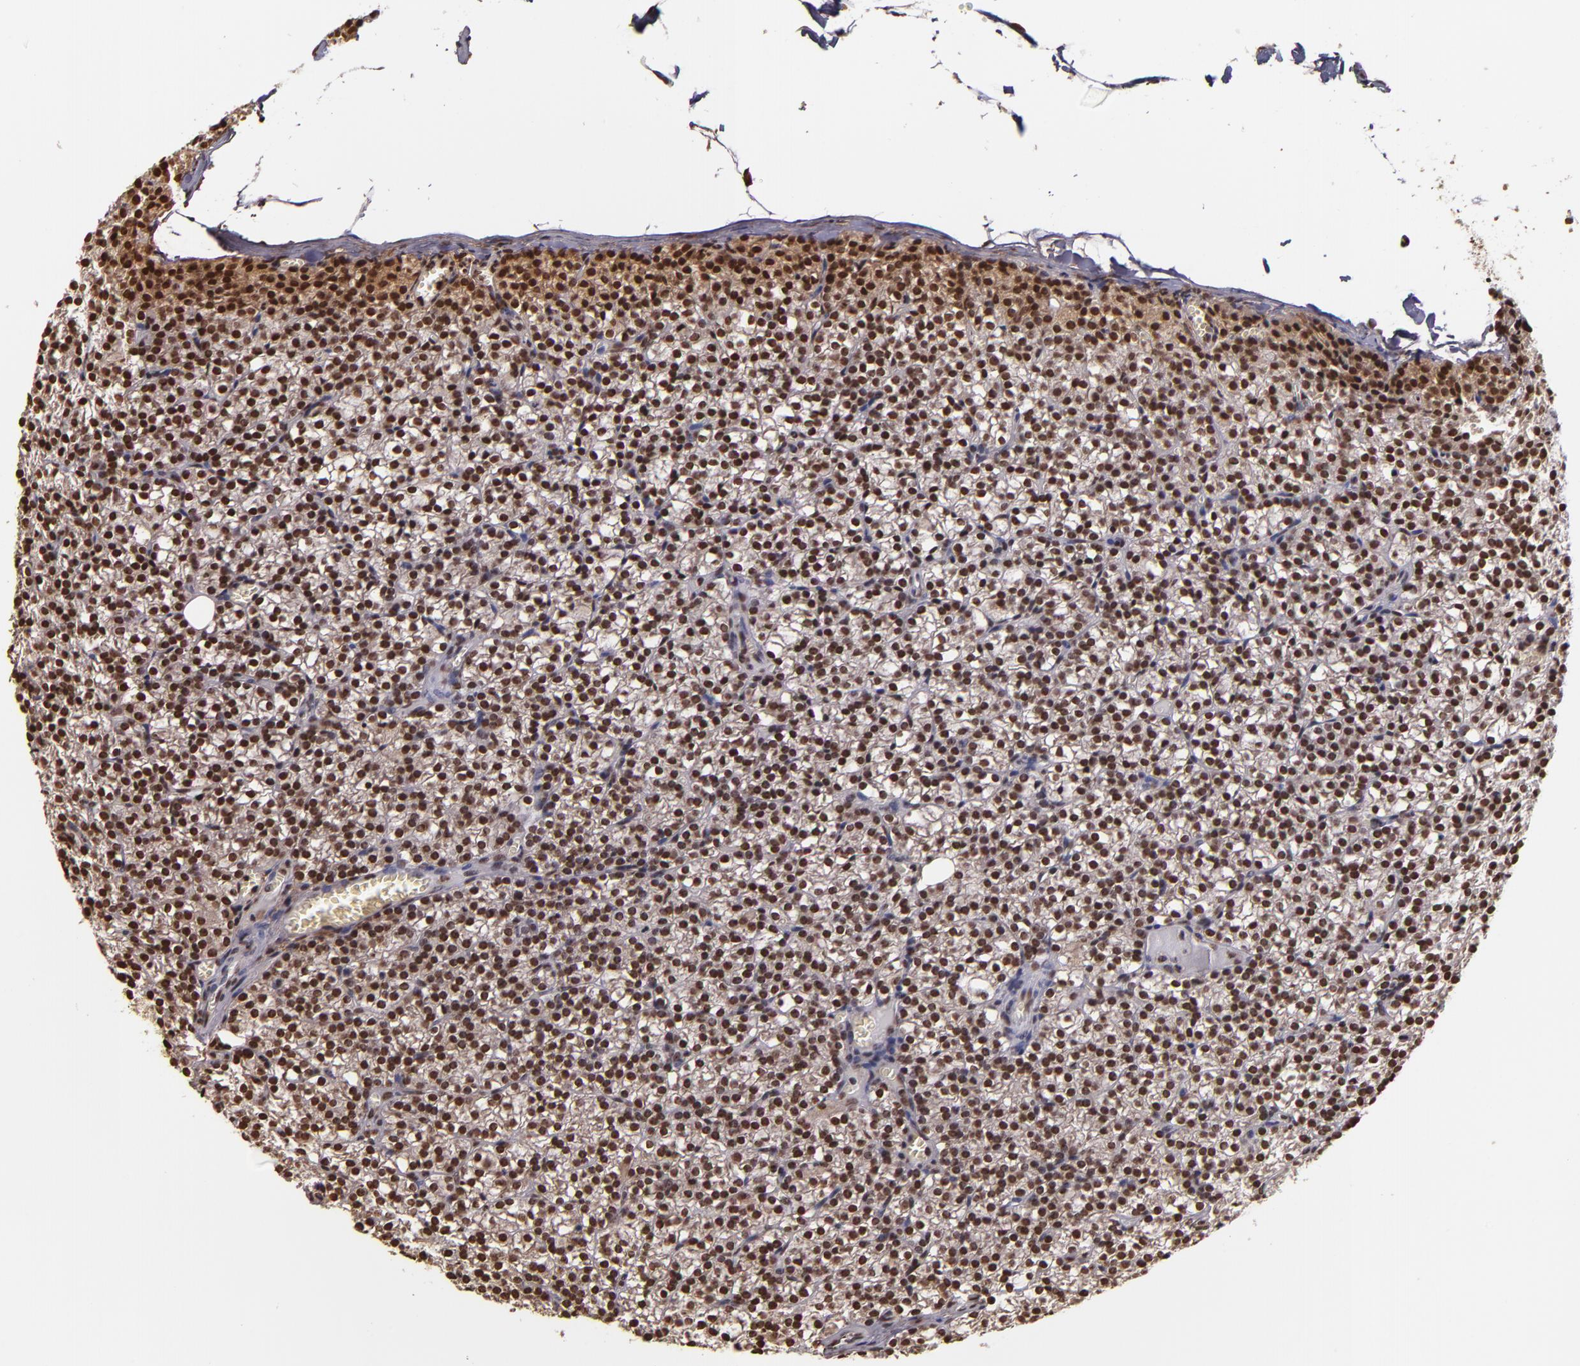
{"staining": {"intensity": "strong", "quantity": ">75%", "location": "cytoplasmic/membranous,nuclear"}, "tissue": "parathyroid gland", "cell_type": "Glandular cells", "image_type": "normal", "snomed": [{"axis": "morphology", "description": "Normal tissue, NOS"}, {"axis": "topography", "description": "Parathyroid gland"}], "caption": "Brown immunohistochemical staining in normal human parathyroid gland displays strong cytoplasmic/membranous,nuclear staining in approximately >75% of glandular cells.", "gene": "CUL3", "patient": {"sex": "female", "age": 17}}